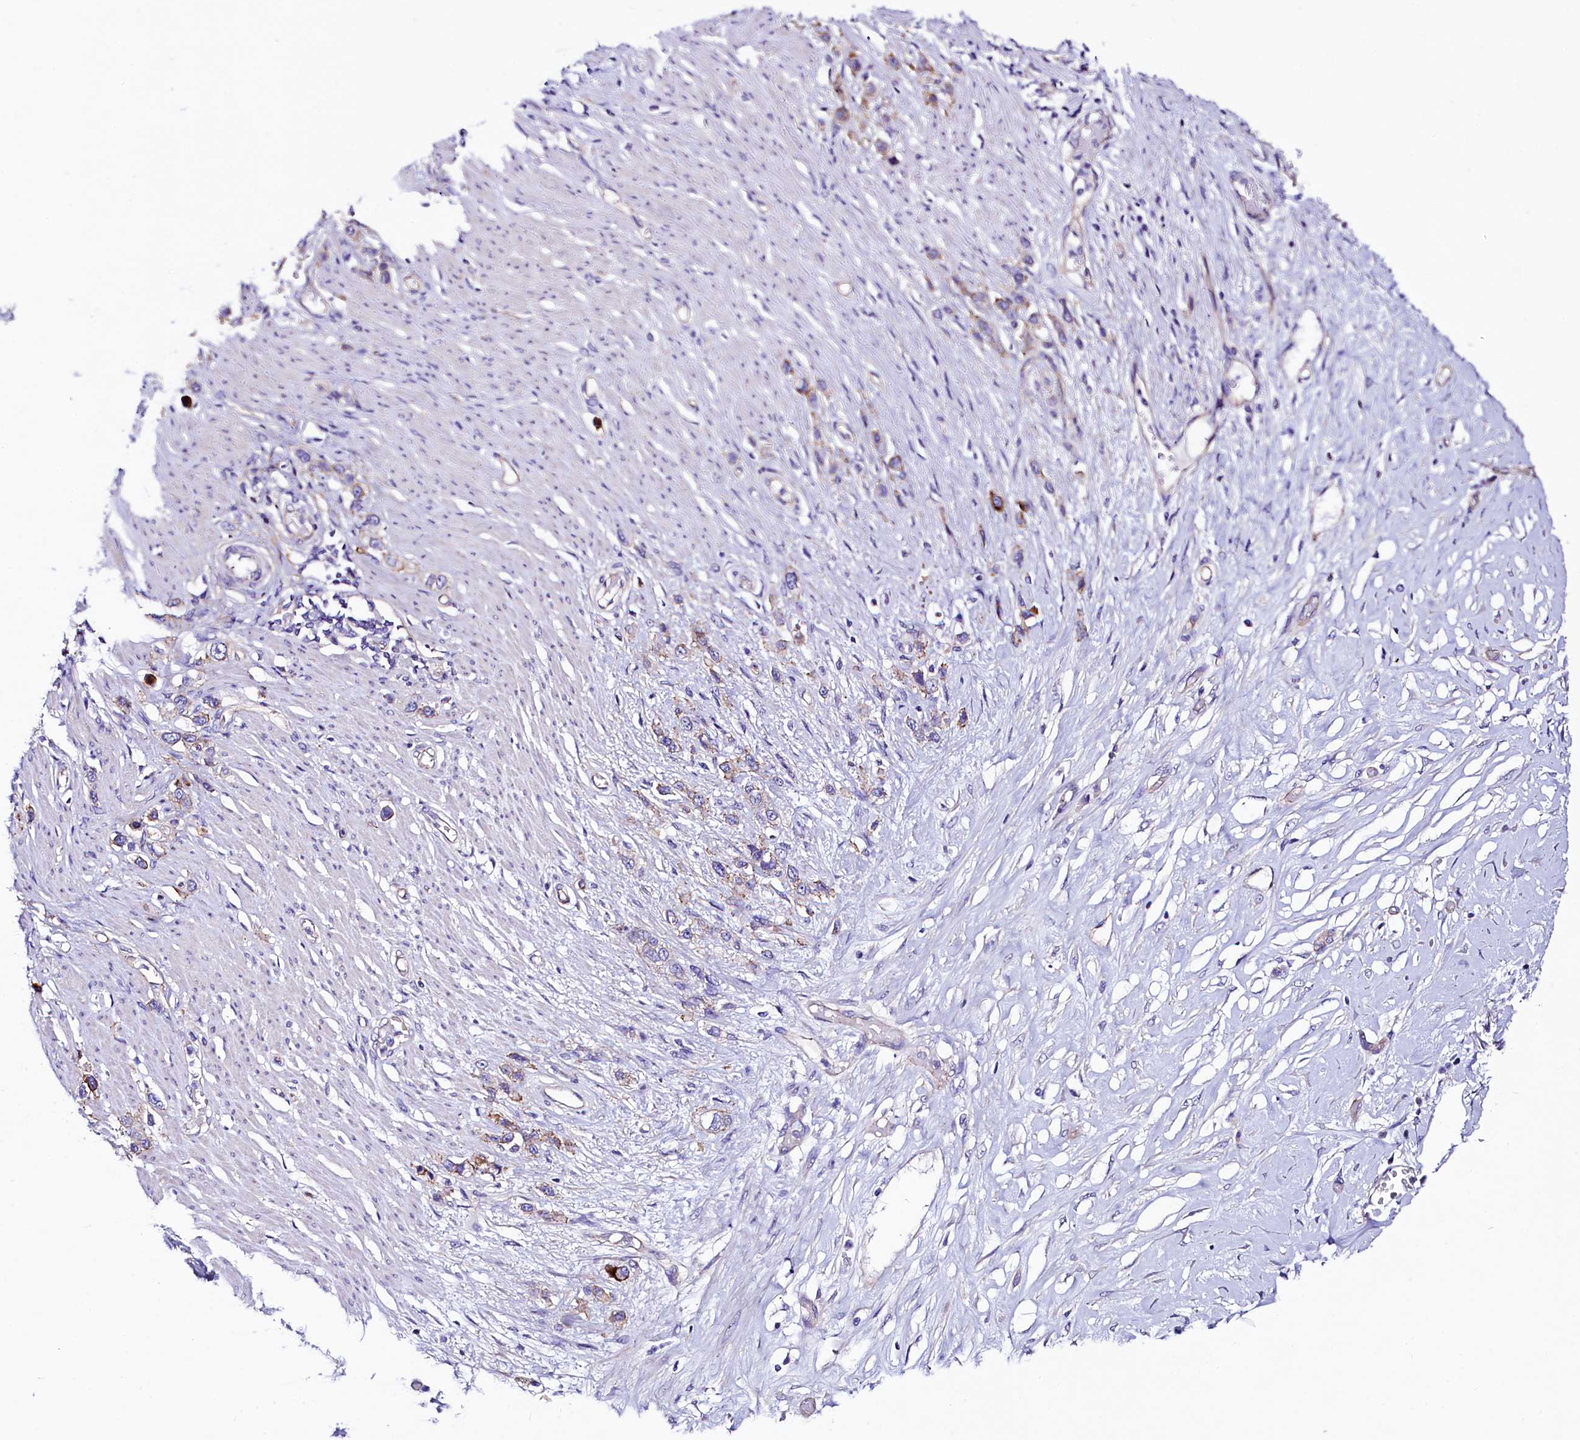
{"staining": {"intensity": "moderate", "quantity": "<25%", "location": "cytoplasmic/membranous"}, "tissue": "stomach cancer", "cell_type": "Tumor cells", "image_type": "cancer", "snomed": [{"axis": "morphology", "description": "Adenocarcinoma, NOS"}, {"axis": "morphology", "description": "Adenocarcinoma, High grade"}, {"axis": "topography", "description": "Stomach, upper"}, {"axis": "topography", "description": "Stomach, lower"}], "caption": "Stomach high-grade adenocarcinoma stained with a brown dye shows moderate cytoplasmic/membranous positive expression in about <25% of tumor cells.", "gene": "SLF1", "patient": {"sex": "female", "age": 65}}